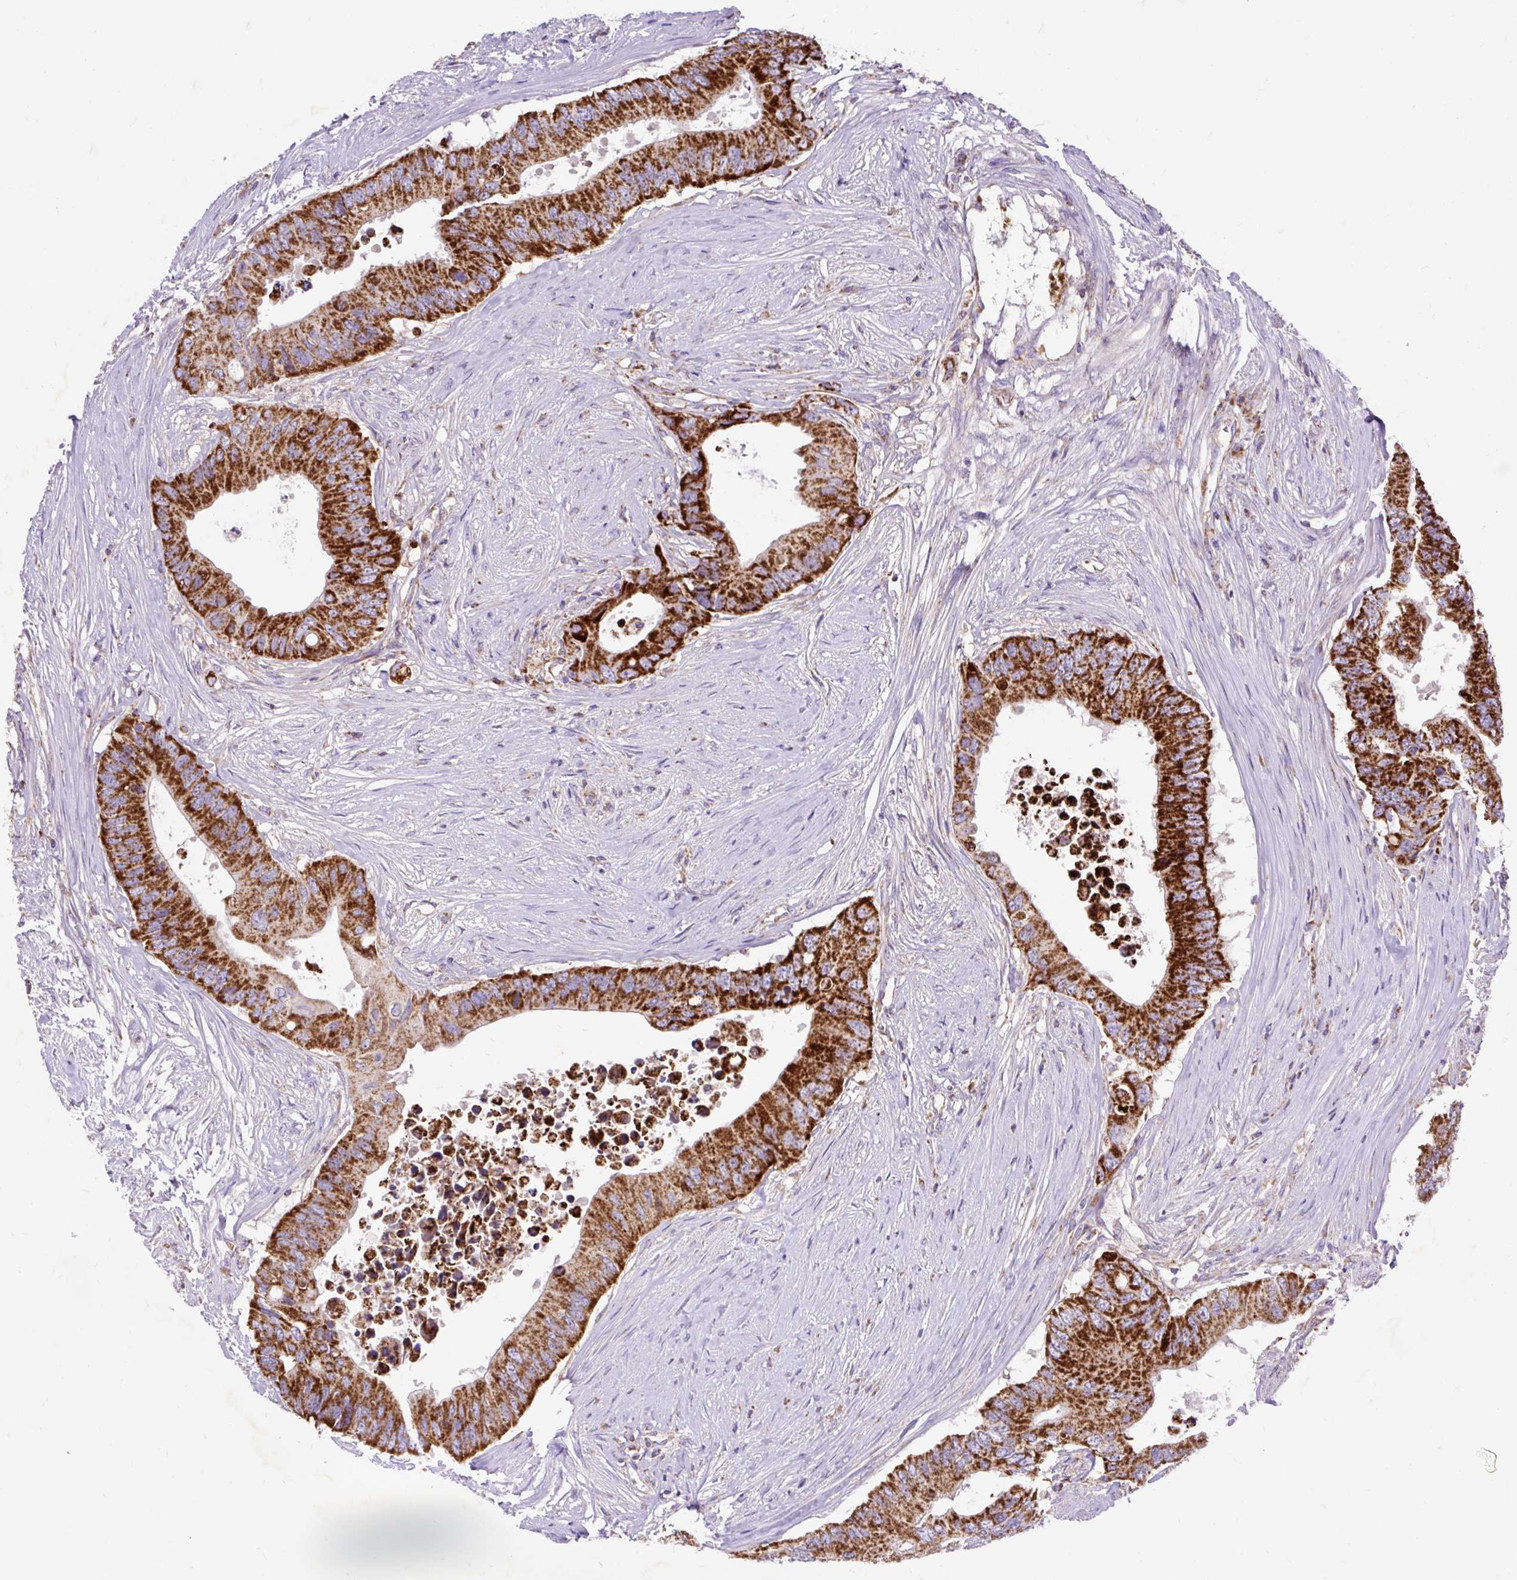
{"staining": {"intensity": "strong", "quantity": ">75%", "location": "cytoplasmic/membranous"}, "tissue": "colorectal cancer", "cell_type": "Tumor cells", "image_type": "cancer", "snomed": [{"axis": "morphology", "description": "Adenocarcinoma, NOS"}, {"axis": "topography", "description": "Colon"}], "caption": "Immunohistochemical staining of human colorectal cancer reveals strong cytoplasmic/membranous protein expression in approximately >75% of tumor cells. The staining was performed using DAB, with brown indicating positive protein expression. Nuclei are stained blue with hematoxylin.", "gene": "TOMM40", "patient": {"sex": "male", "age": 71}}